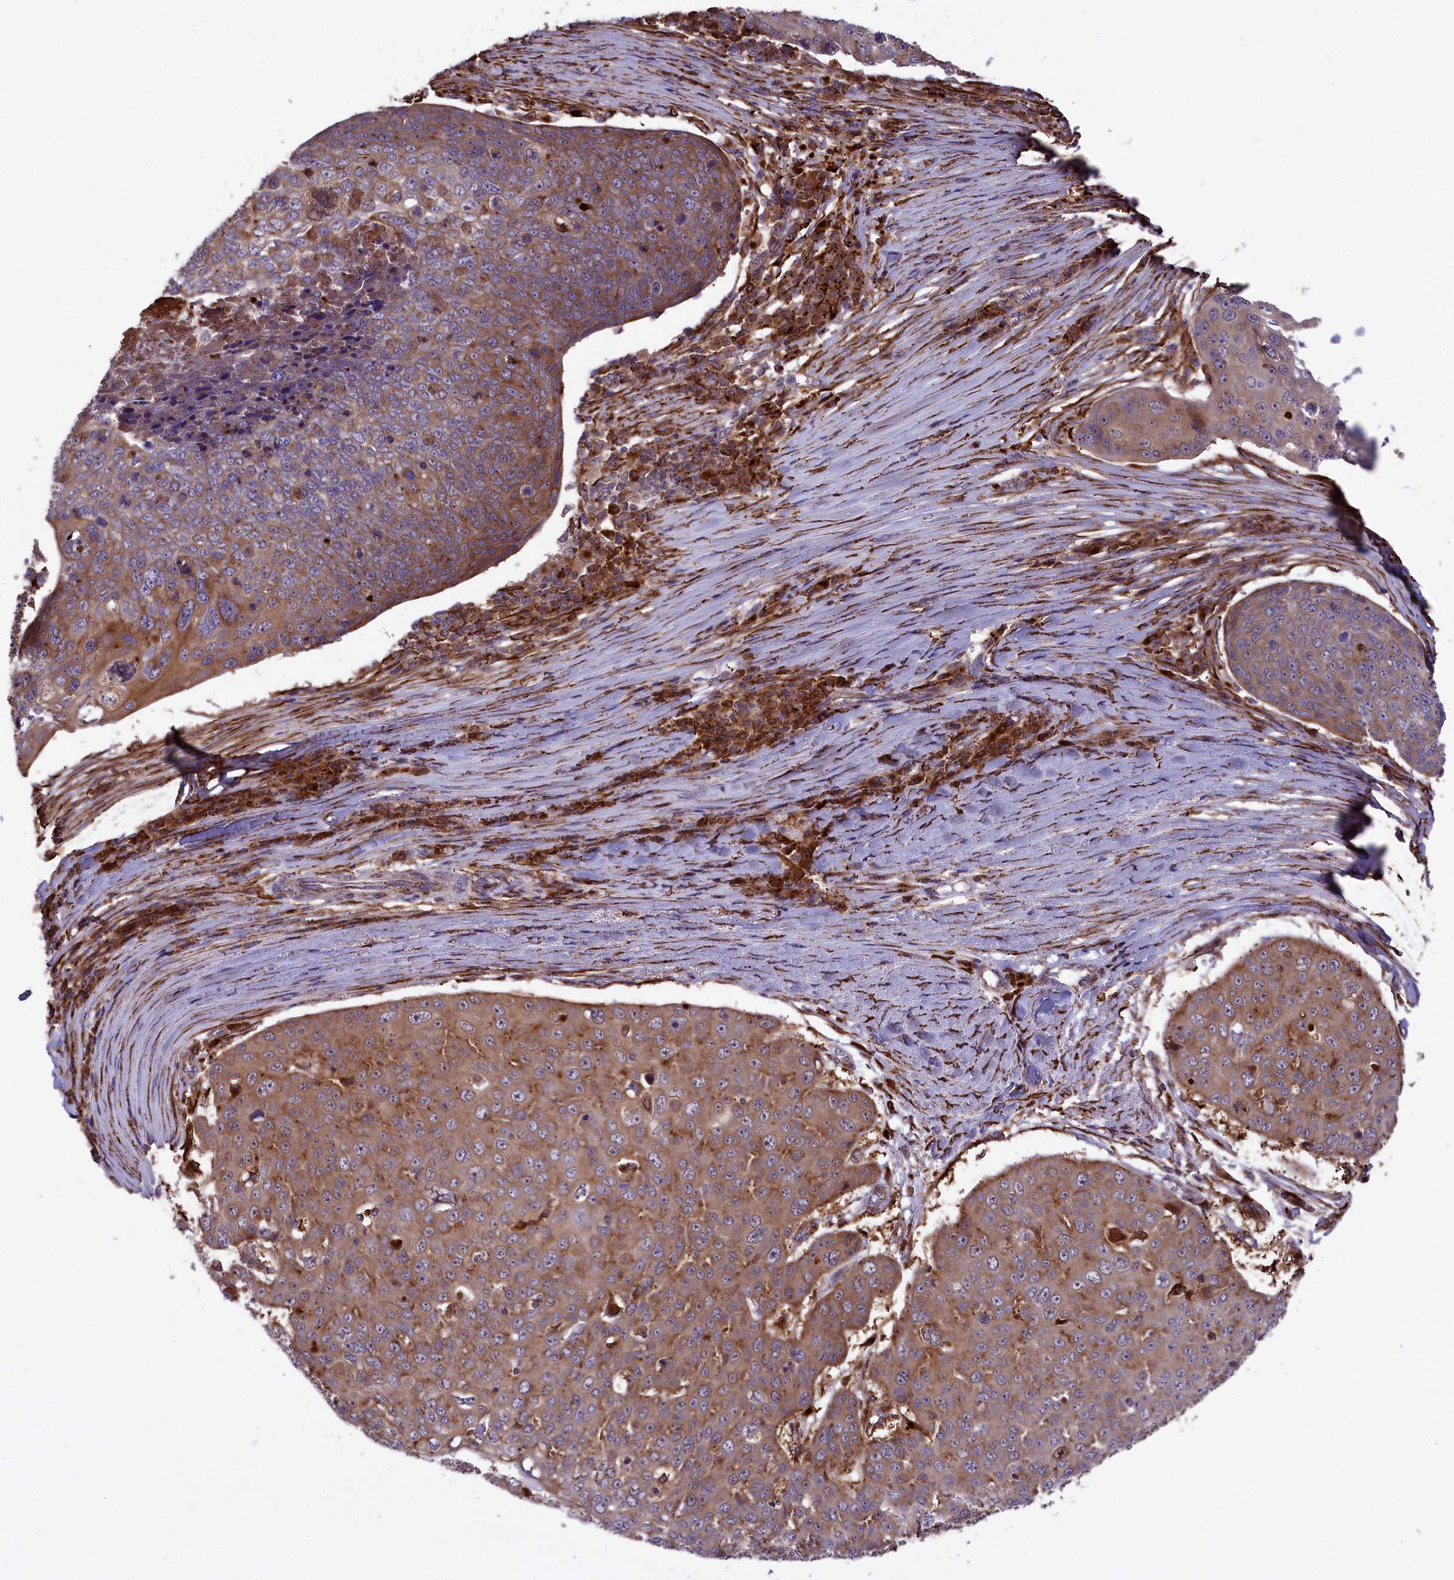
{"staining": {"intensity": "moderate", "quantity": "25%-75%", "location": "cytoplasmic/membranous"}, "tissue": "skin cancer", "cell_type": "Tumor cells", "image_type": "cancer", "snomed": [{"axis": "morphology", "description": "Squamous cell carcinoma, NOS"}, {"axis": "topography", "description": "Skin"}], "caption": "Immunohistochemical staining of human squamous cell carcinoma (skin) reveals medium levels of moderate cytoplasmic/membranous protein expression in approximately 25%-75% of tumor cells.", "gene": "MAN2B1", "patient": {"sex": "male", "age": 71}}